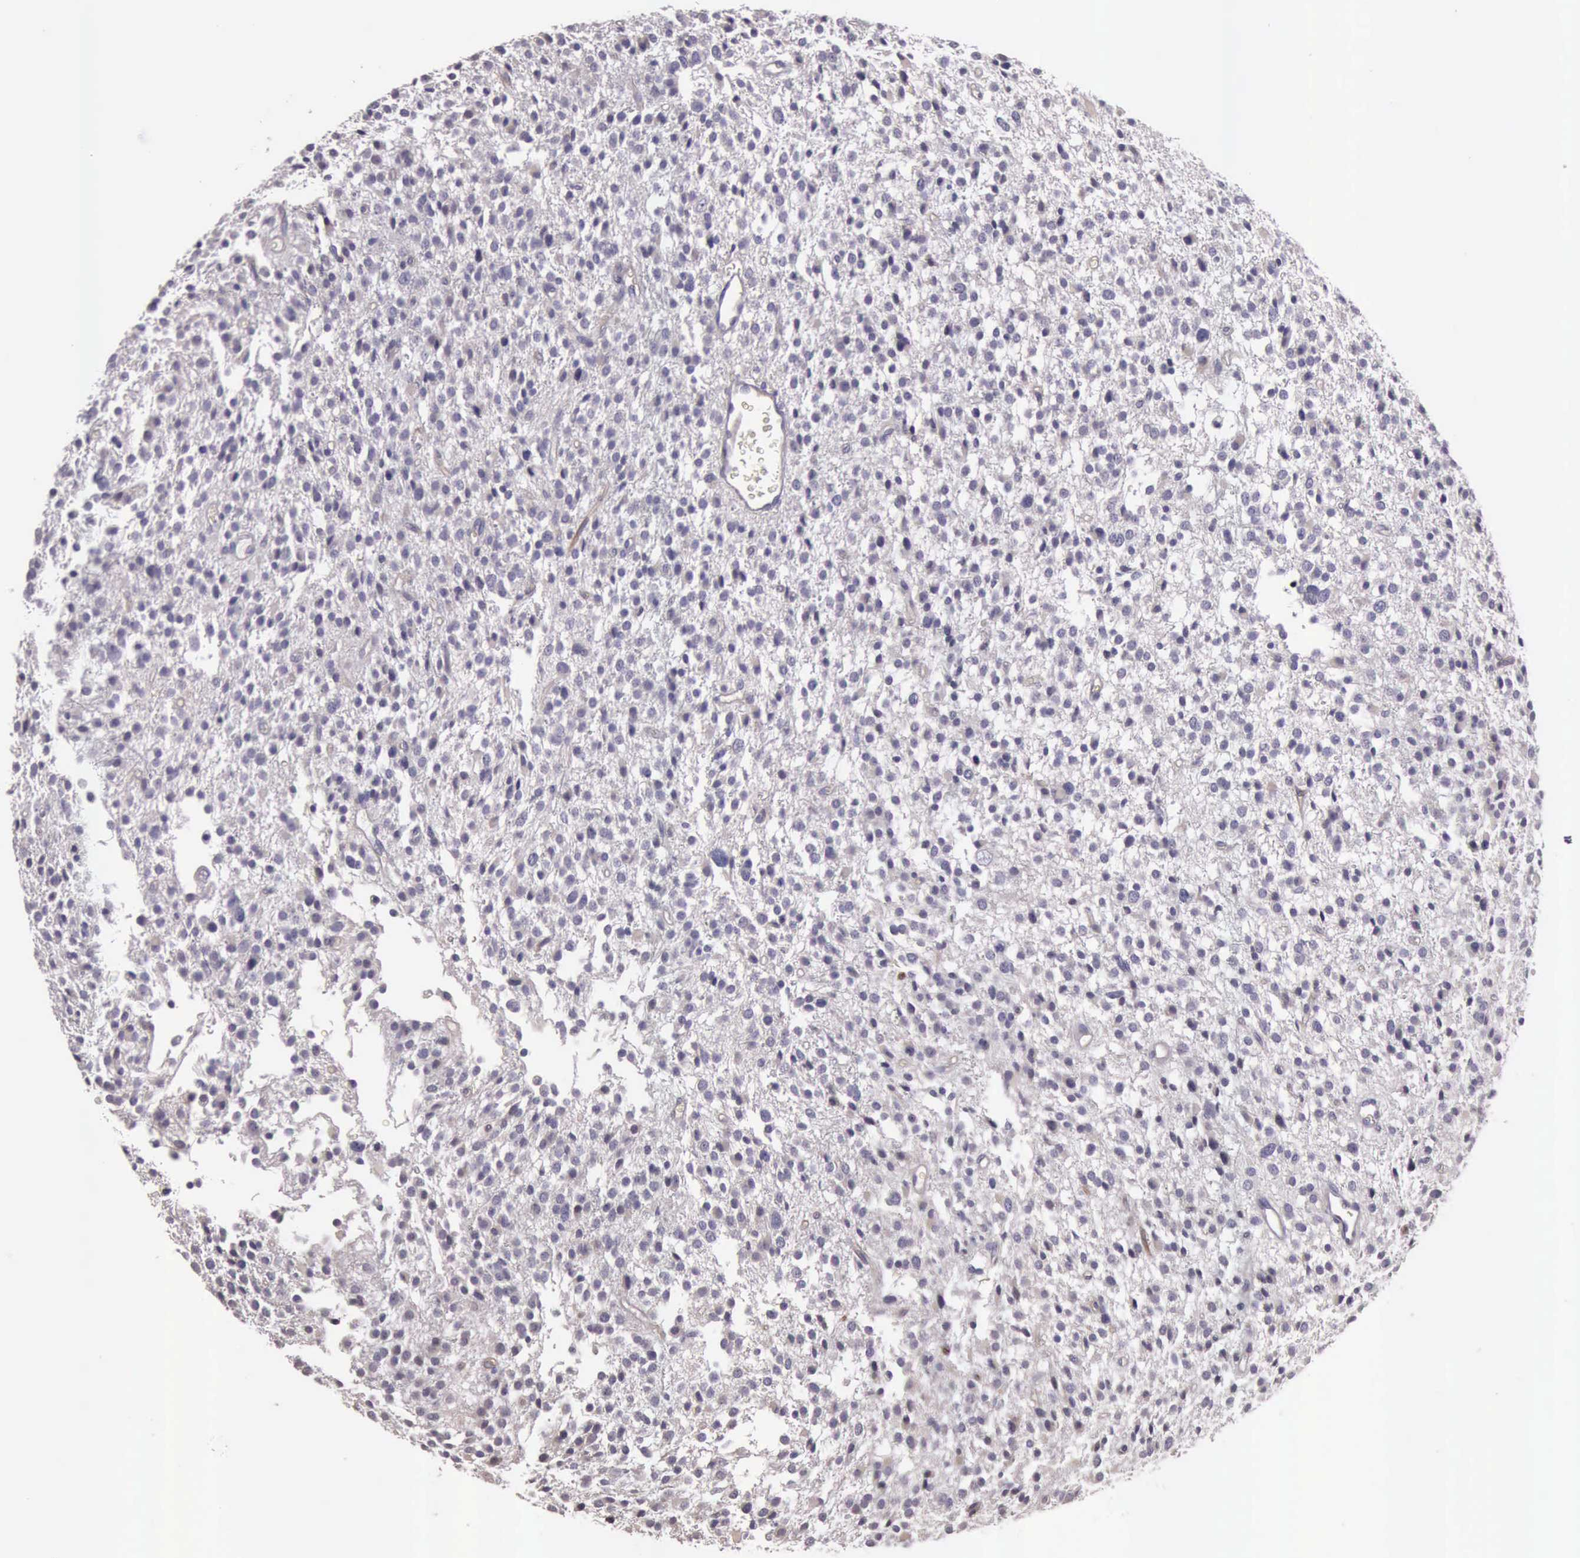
{"staining": {"intensity": "negative", "quantity": "none", "location": "none"}, "tissue": "glioma", "cell_type": "Tumor cells", "image_type": "cancer", "snomed": [{"axis": "morphology", "description": "Glioma, malignant, Low grade"}, {"axis": "topography", "description": "Brain"}], "caption": "Immunohistochemical staining of malignant glioma (low-grade) reveals no significant expression in tumor cells.", "gene": "TCEANC", "patient": {"sex": "female", "age": 36}}